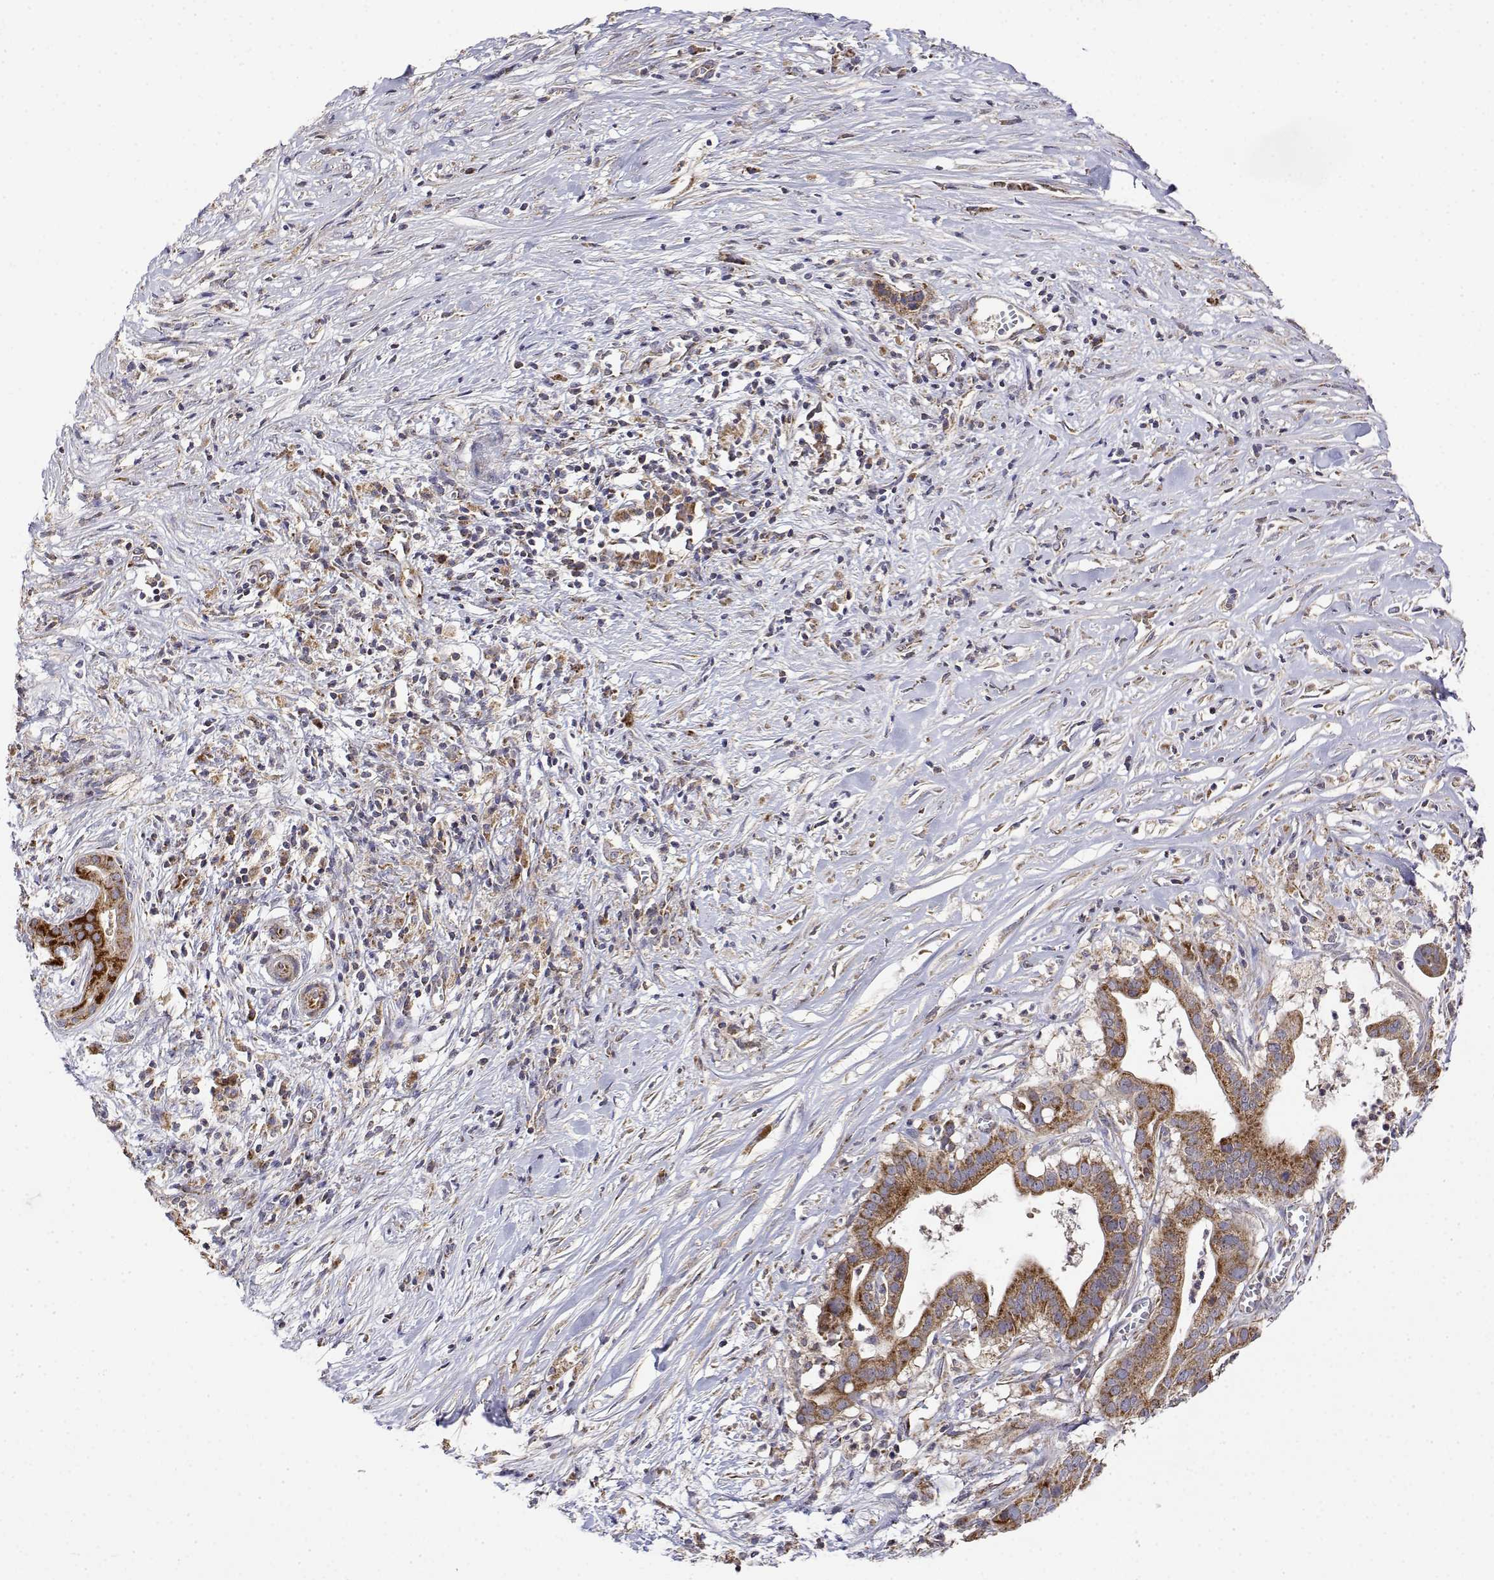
{"staining": {"intensity": "moderate", "quantity": ">75%", "location": "cytoplasmic/membranous"}, "tissue": "pancreatic cancer", "cell_type": "Tumor cells", "image_type": "cancer", "snomed": [{"axis": "morphology", "description": "Adenocarcinoma, NOS"}, {"axis": "topography", "description": "Pancreas"}], "caption": "Pancreatic cancer (adenocarcinoma) stained for a protein shows moderate cytoplasmic/membranous positivity in tumor cells. (DAB (3,3'-diaminobenzidine) IHC with brightfield microscopy, high magnification).", "gene": "GADD45GIP1", "patient": {"sex": "male", "age": 61}}